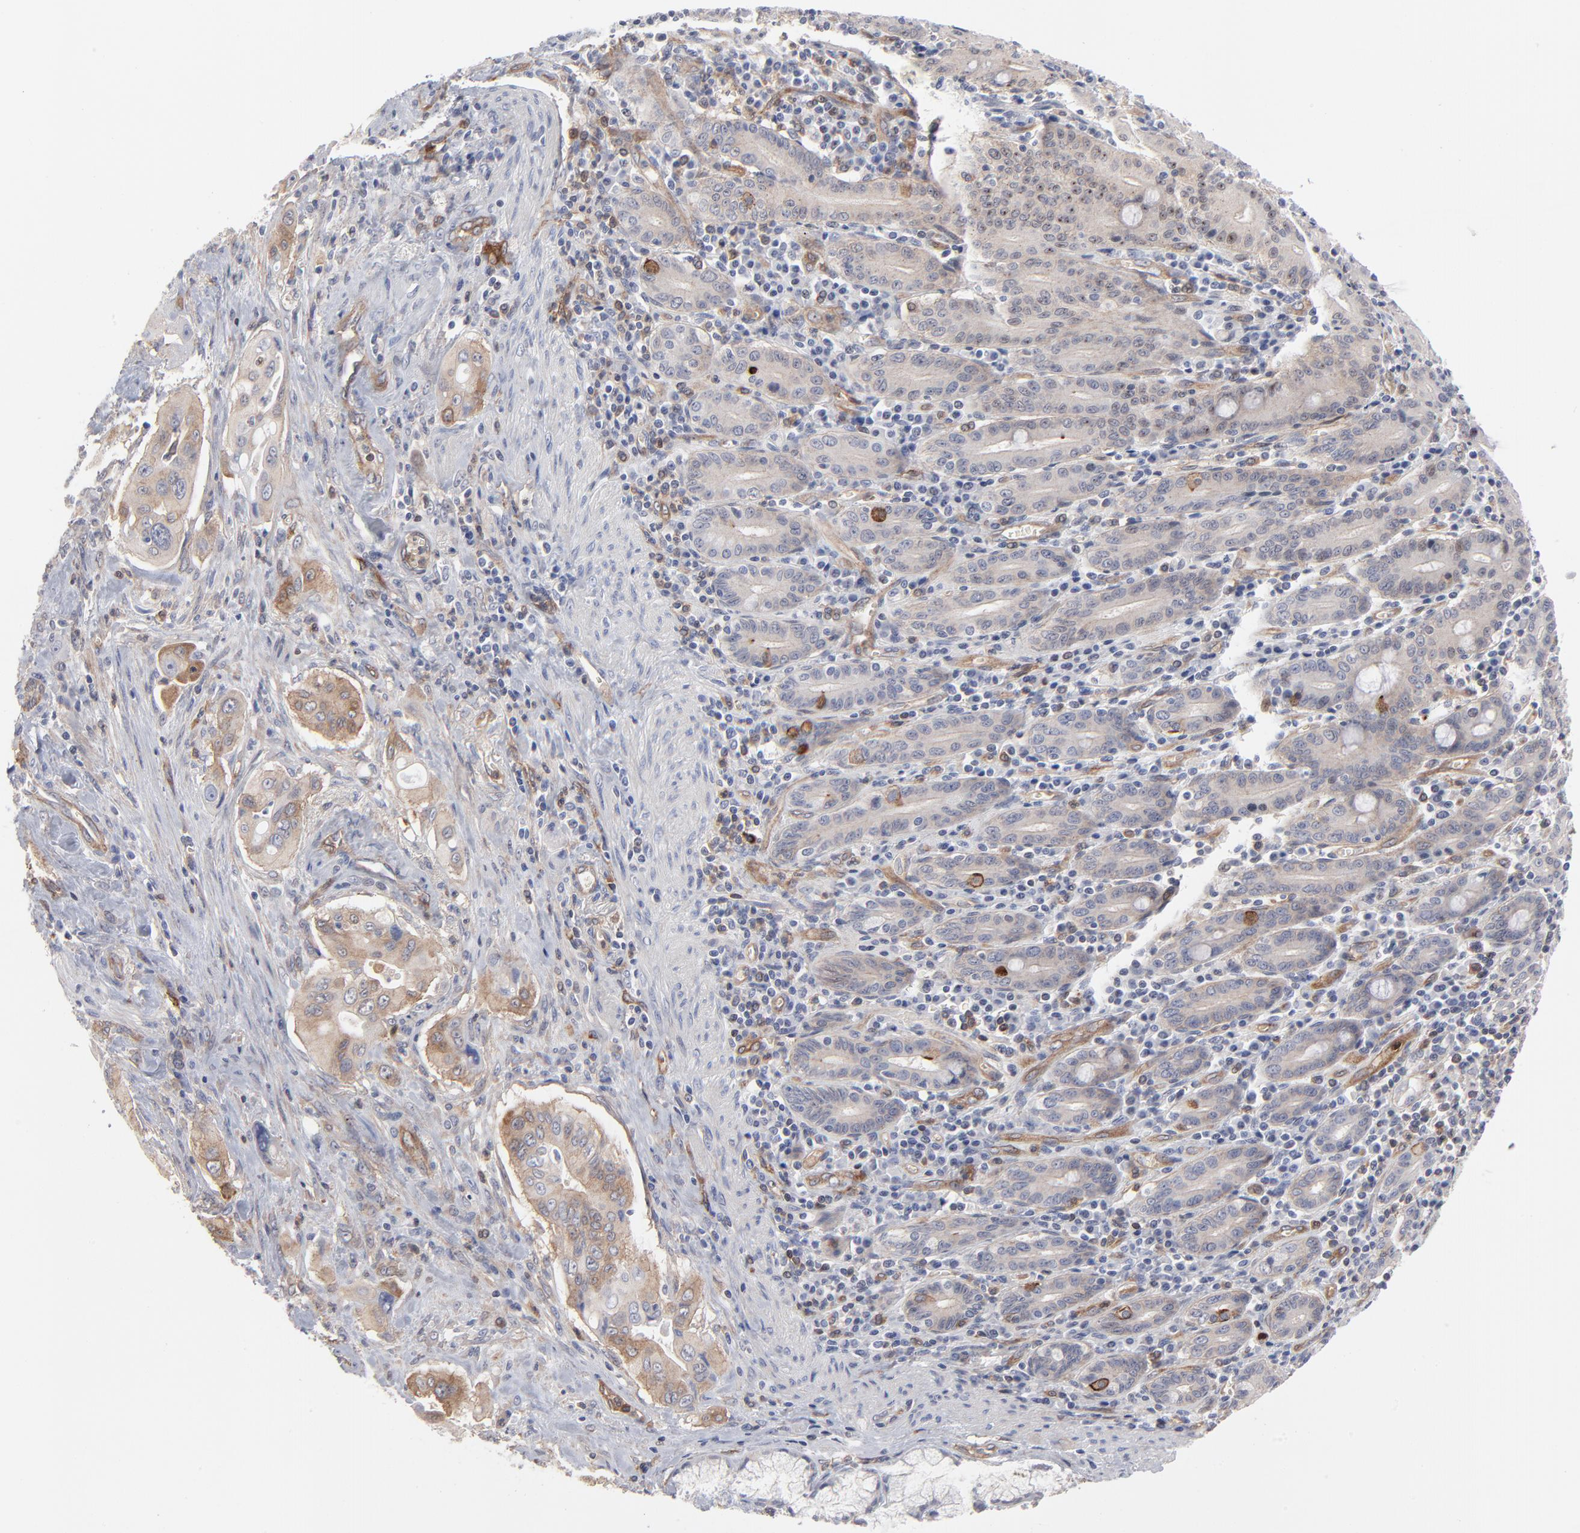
{"staining": {"intensity": "weak", "quantity": ">75%", "location": "cytoplasmic/membranous"}, "tissue": "pancreatic cancer", "cell_type": "Tumor cells", "image_type": "cancer", "snomed": [{"axis": "morphology", "description": "Adenocarcinoma, NOS"}, {"axis": "topography", "description": "Pancreas"}], "caption": "The histopathology image displays immunohistochemical staining of adenocarcinoma (pancreatic). There is weak cytoplasmic/membranous staining is appreciated in about >75% of tumor cells.", "gene": "PXN", "patient": {"sex": "male", "age": 77}}